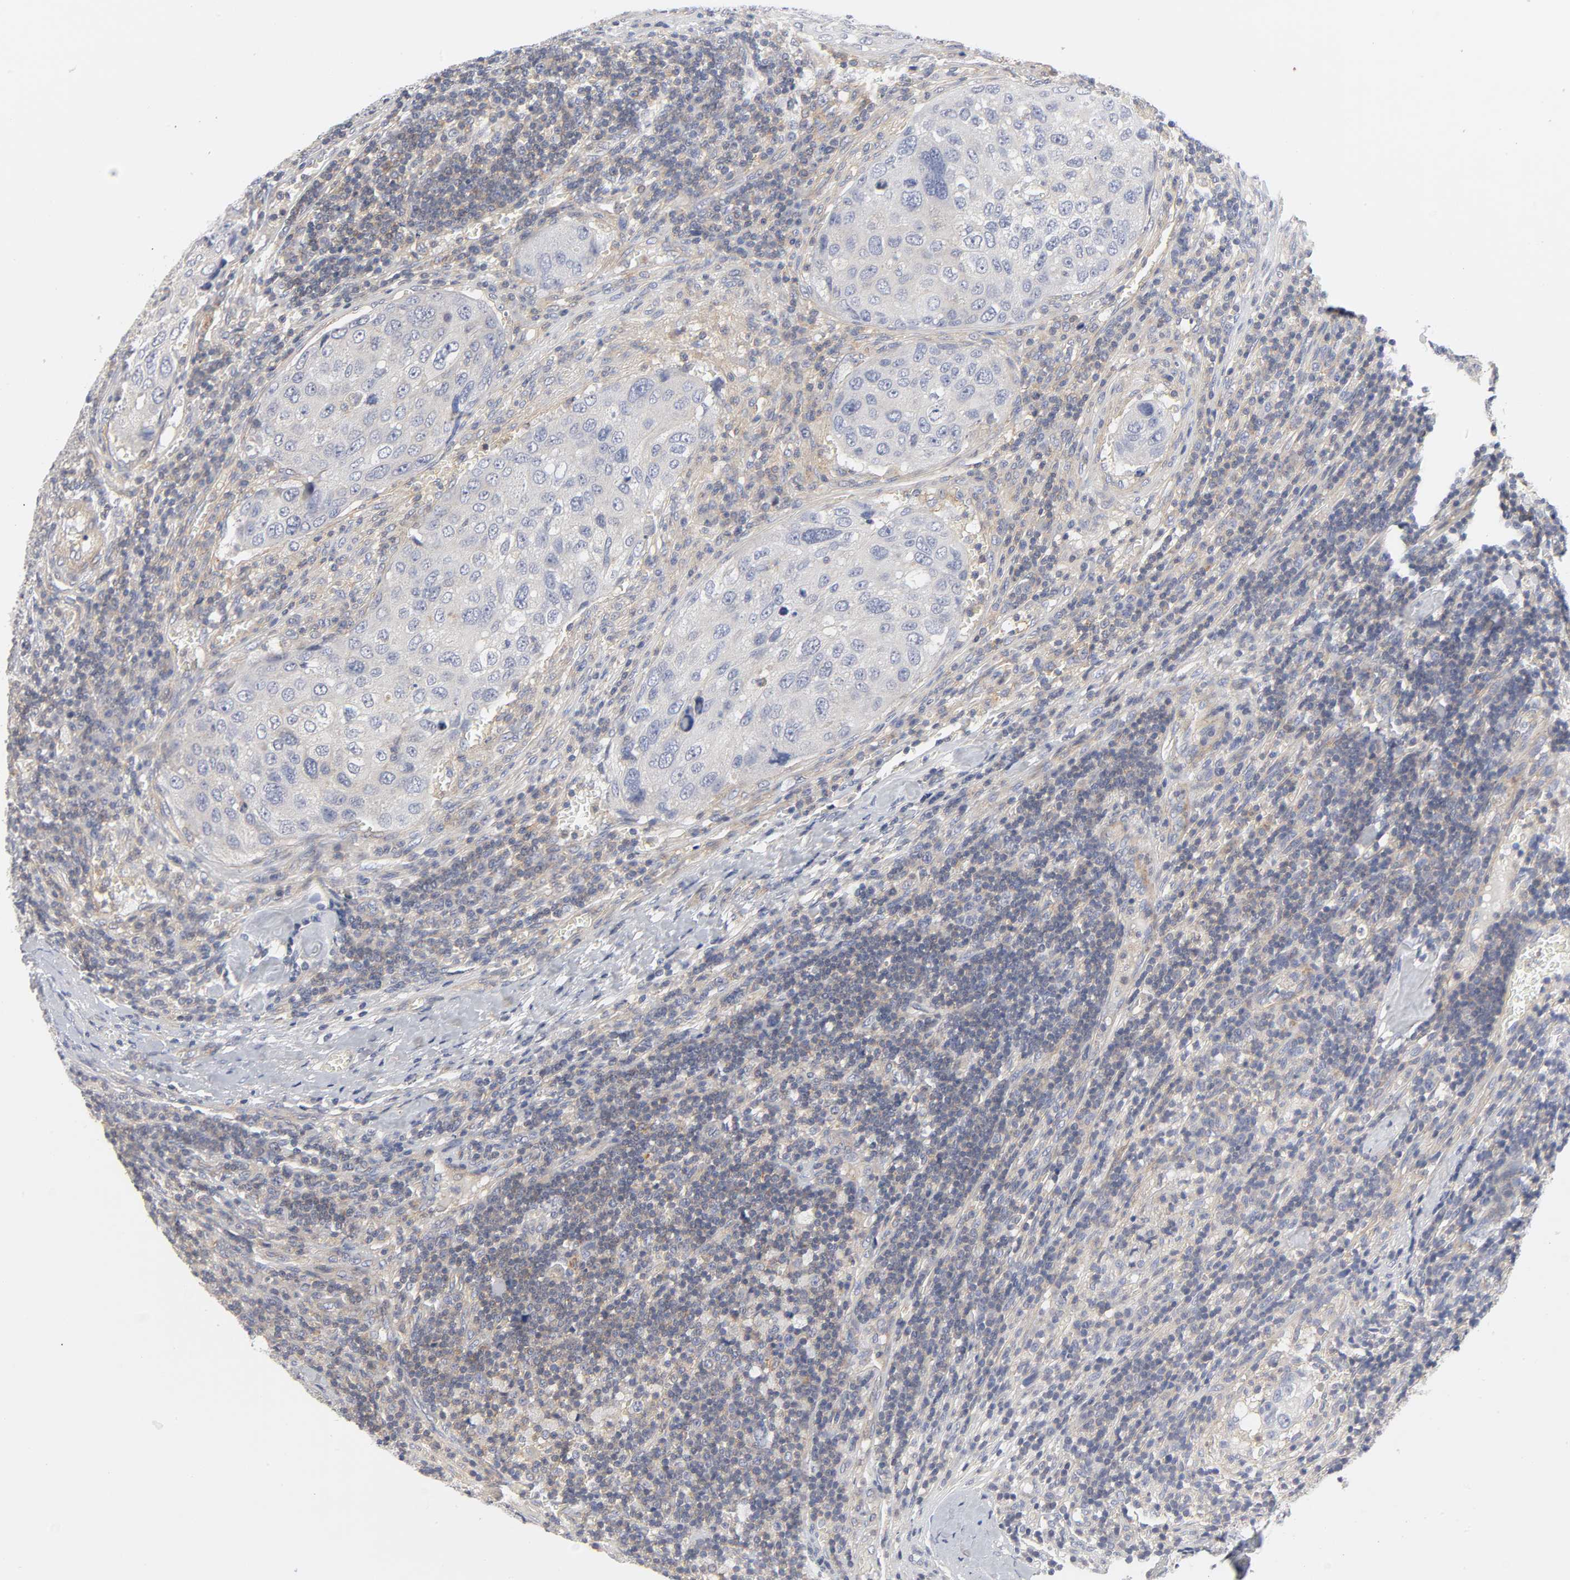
{"staining": {"intensity": "negative", "quantity": "none", "location": "none"}, "tissue": "urothelial cancer", "cell_type": "Tumor cells", "image_type": "cancer", "snomed": [{"axis": "morphology", "description": "Urothelial carcinoma, High grade"}, {"axis": "topography", "description": "Lymph node"}, {"axis": "topography", "description": "Urinary bladder"}], "caption": "Tumor cells are negative for protein expression in human high-grade urothelial carcinoma. (DAB immunohistochemistry with hematoxylin counter stain).", "gene": "ROCK1", "patient": {"sex": "male", "age": 51}}